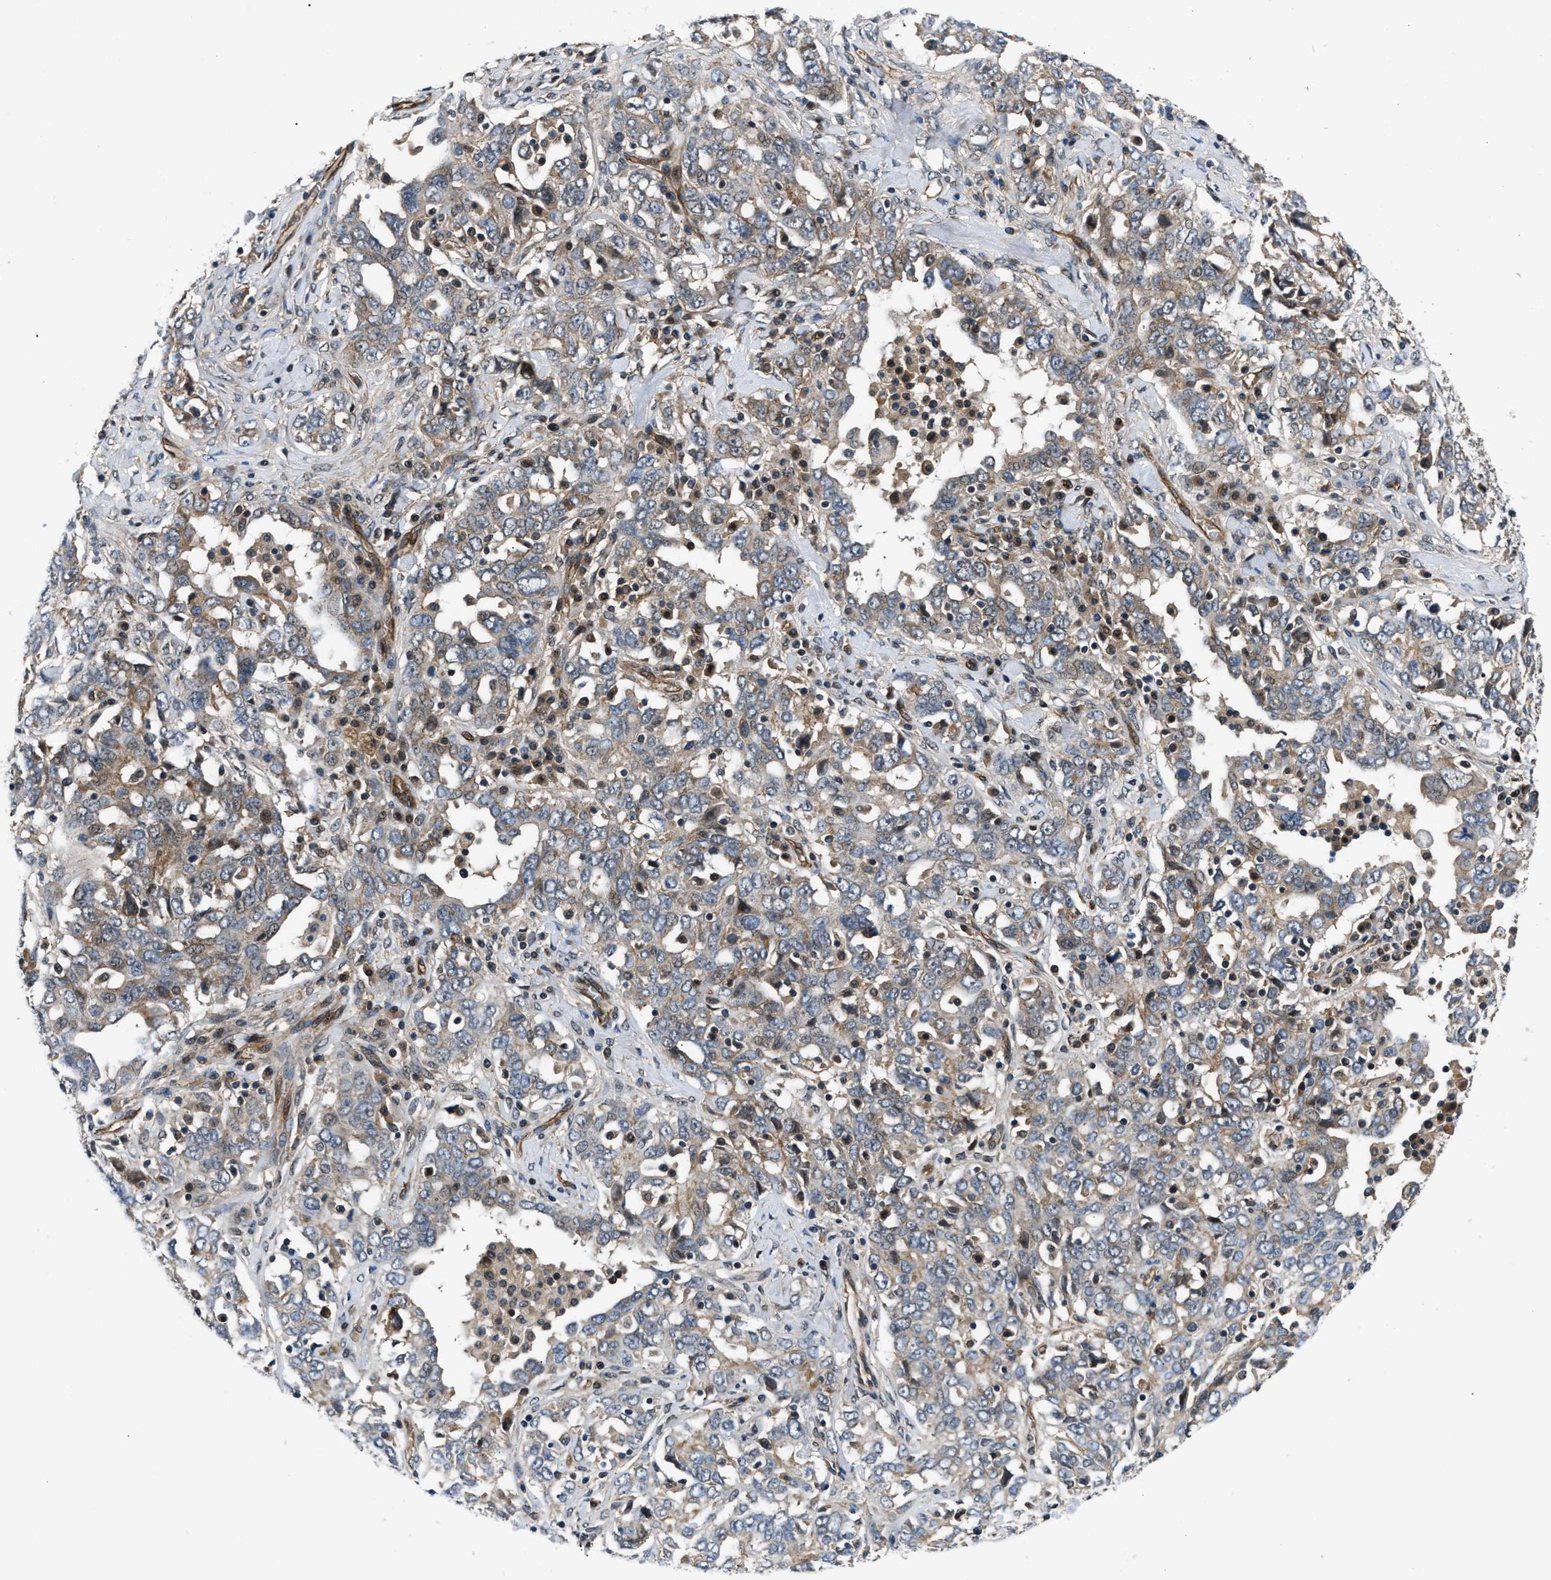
{"staining": {"intensity": "weak", "quantity": "<25%", "location": "cytoplasmic/membranous"}, "tissue": "ovarian cancer", "cell_type": "Tumor cells", "image_type": "cancer", "snomed": [{"axis": "morphology", "description": "Carcinoma, endometroid"}, {"axis": "topography", "description": "Ovary"}], "caption": "The photomicrograph demonstrates no significant staining in tumor cells of ovarian endometroid carcinoma.", "gene": "COPS2", "patient": {"sex": "female", "age": 62}}